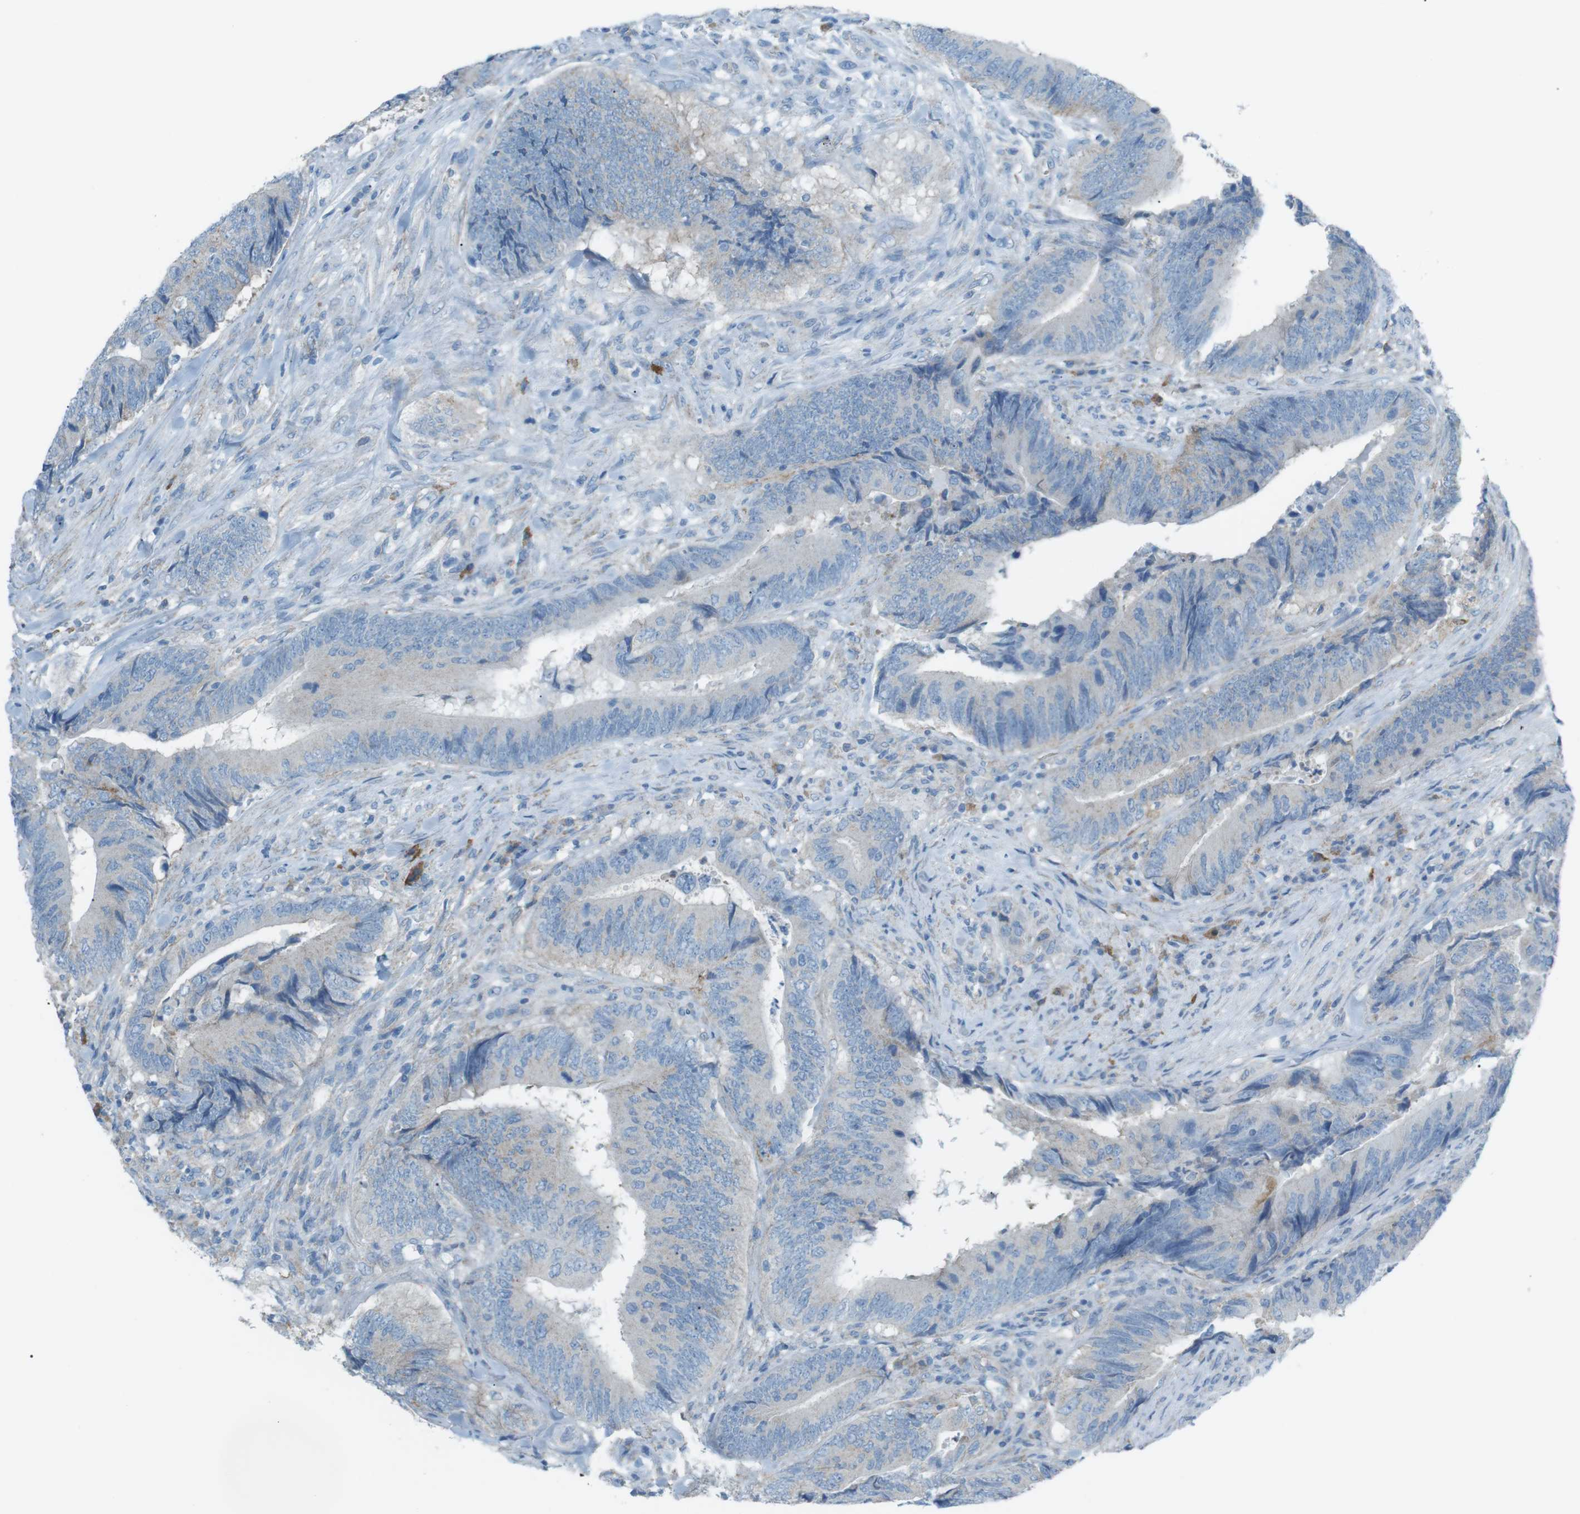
{"staining": {"intensity": "negative", "quantity": "none", "location": "none"}, "tissue": "colorectal cancer", "cell_type": "Tumor cells", "image_type": "cancer", "snomed": [{"axis": "morphology", "description": "Normal tissue, NOS"}, {"axis": "morphology", "description": "Adenocarcinoma, NOS"}, {"axis": "topography", "description": "Colon"}], "caption": "Tumor cells show no significant protein expression in colorectal cancer.", "gene": "VAMP1", "patient": {"sex": "male", "age": 56}}